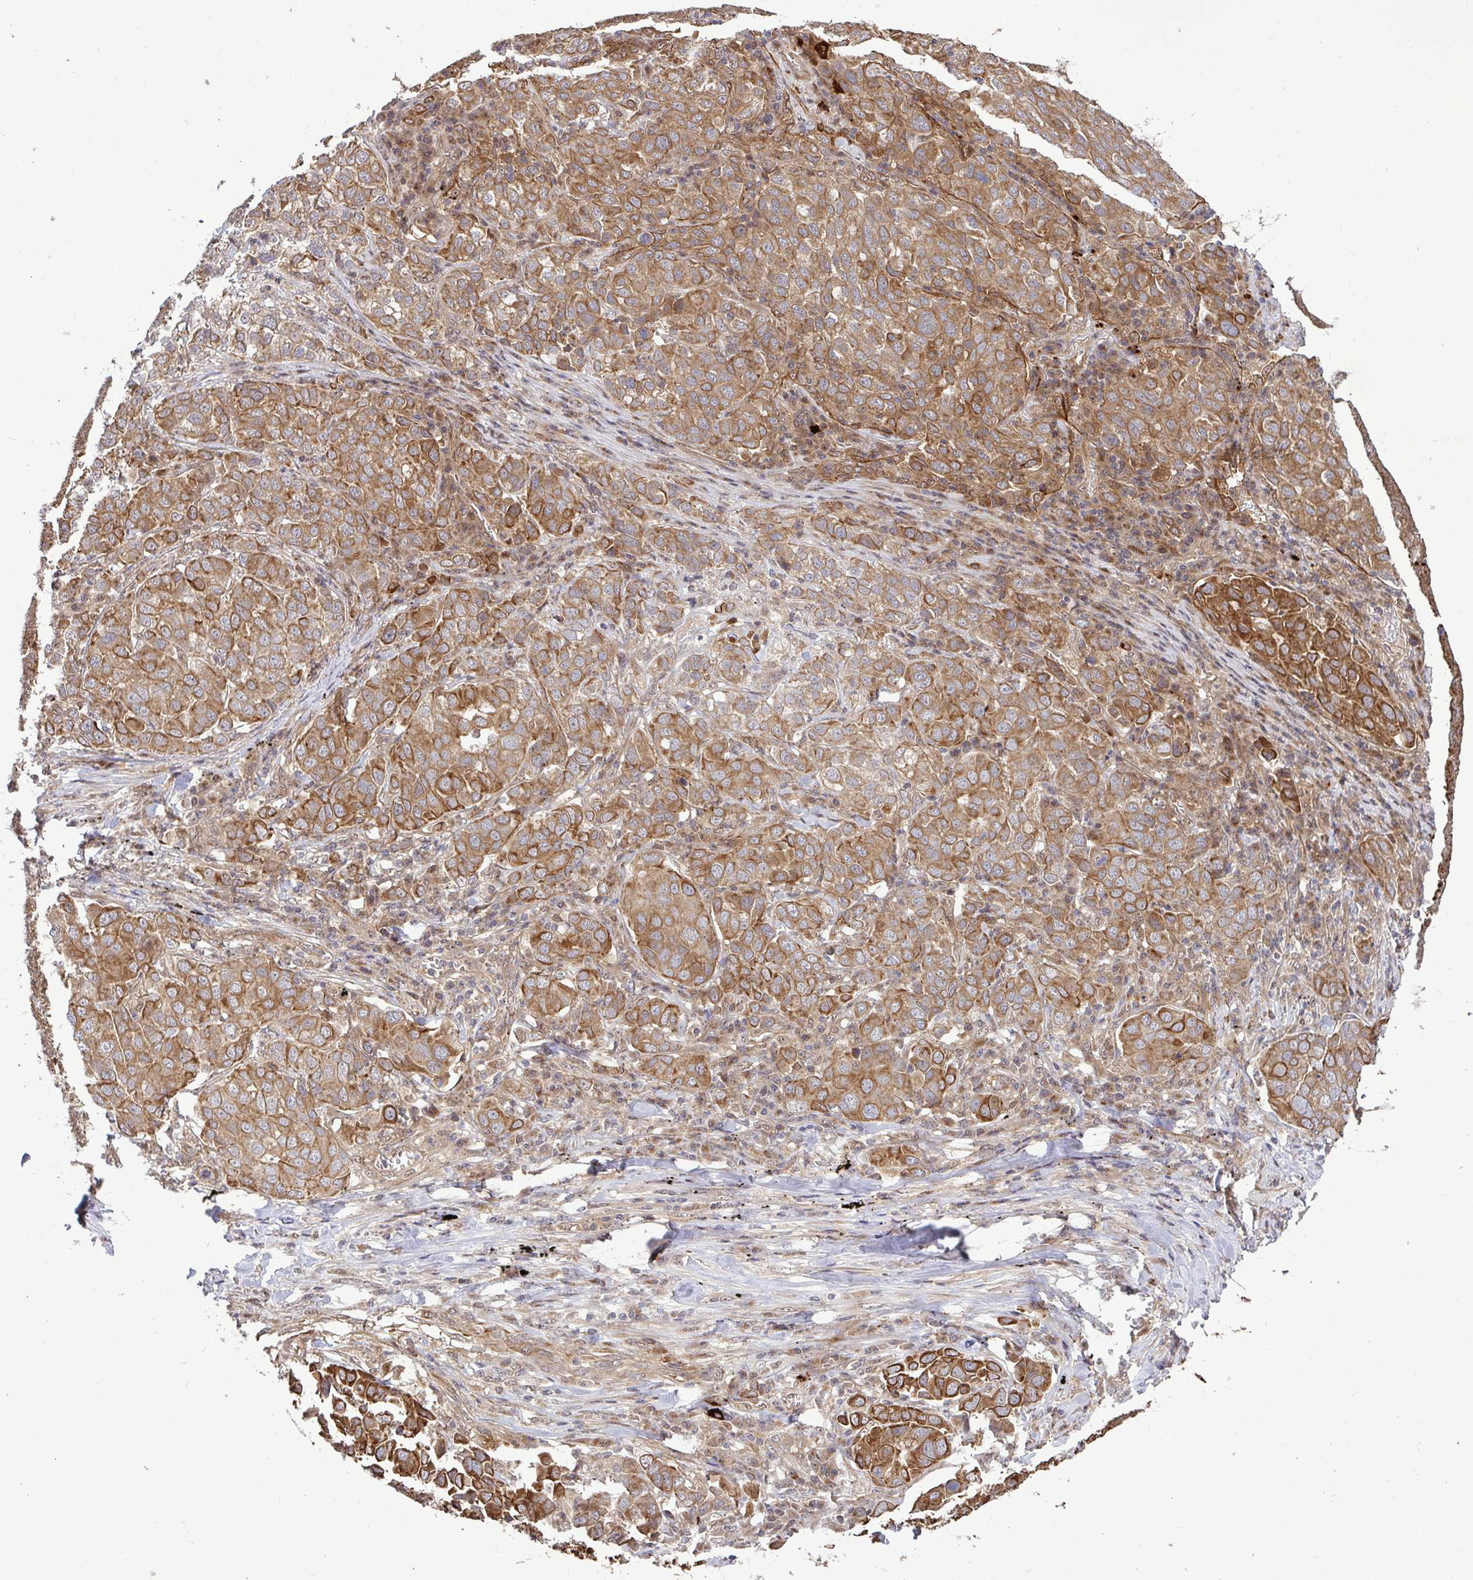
{"staining": {"intensity": "moderate", "quantity": ">75%", "location": "cytoplasmic/membranous"}, "tissue": "lung cancer", "cell_type": "Tumor cells", "image_type": "cancer", "snomed": [{"axis": "morphology", "description": "Adenocarcinoma, NOS"}, {"axis": "morphology", "description": "Adenocarcinoma, metastatic, NOS"}, {"axis": "topography", "description": "Lymph node"}, {"axis": "topography", "description": "Lung"}], "caption": "Immunohistochemical staining of lung metastatic adenocarcinoma demonstrates medium levels of moderate cytoplasmic/membranous positivity in about >75% of tumor cells.", "gene": "TRIM44", "patient": {"sex": "female", "age": 65}}